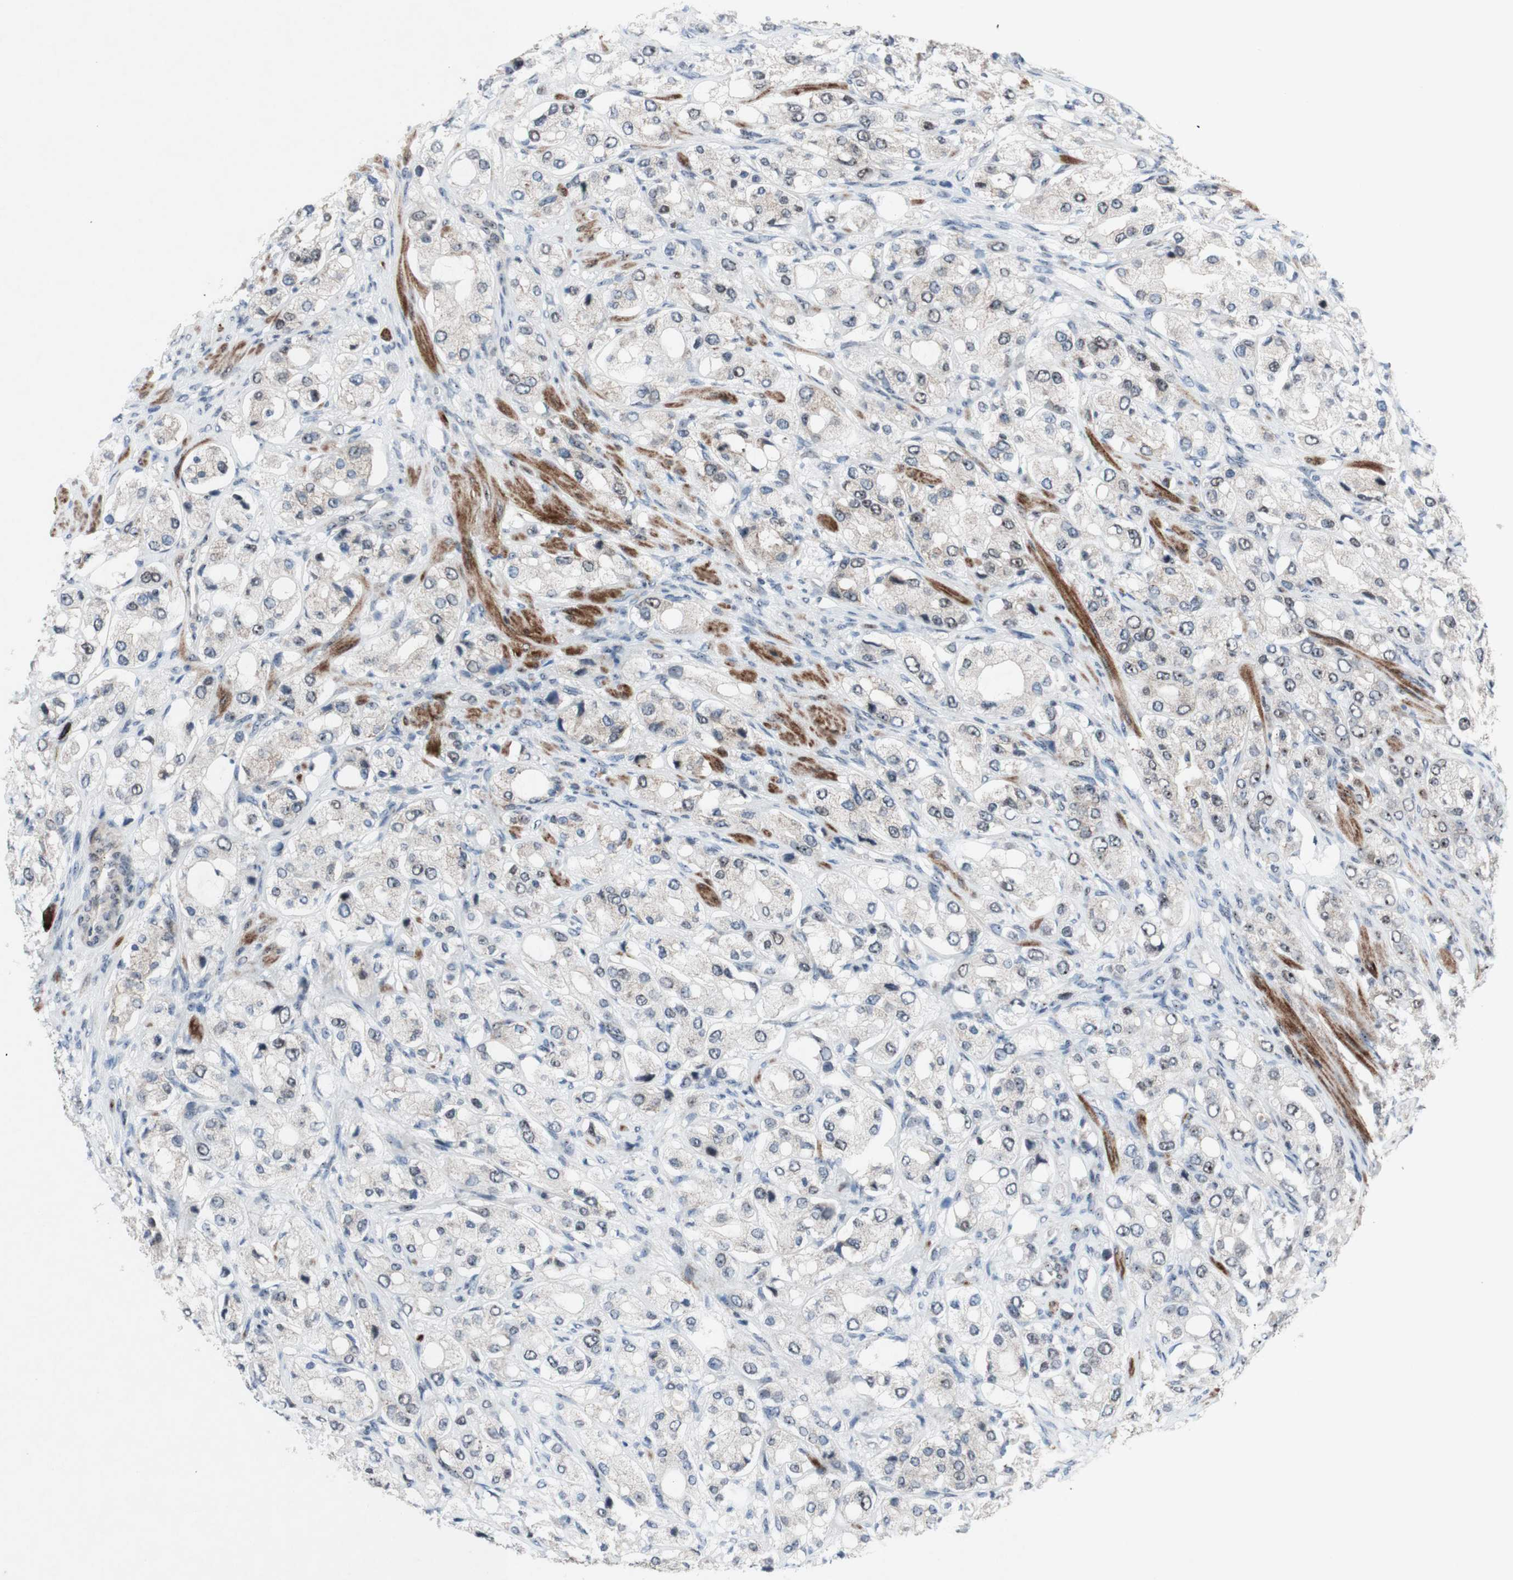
{"staining": {"intensity": "negative", "quantity": "none", "location": "none"}, "tissue": "prostate cancer", "cell_type": "Tumor cells", "image_type": "cancer", "snomed": [{"axis": "morphology", "description": "Adenocarcinoma, High grade"}, {"axis": "topography", "description": "Prostate"}], "caption": "An immunohistochemistry (IHC) micrograph of prostate cancer (adenocarcinoma (high-grade)) is shown. There is no staining in tumor cells of prostate cancer (adenocarcinoma (high-grade)).", "gene": "POLR1A", "patient": {"sex": "male", "age": 65}}